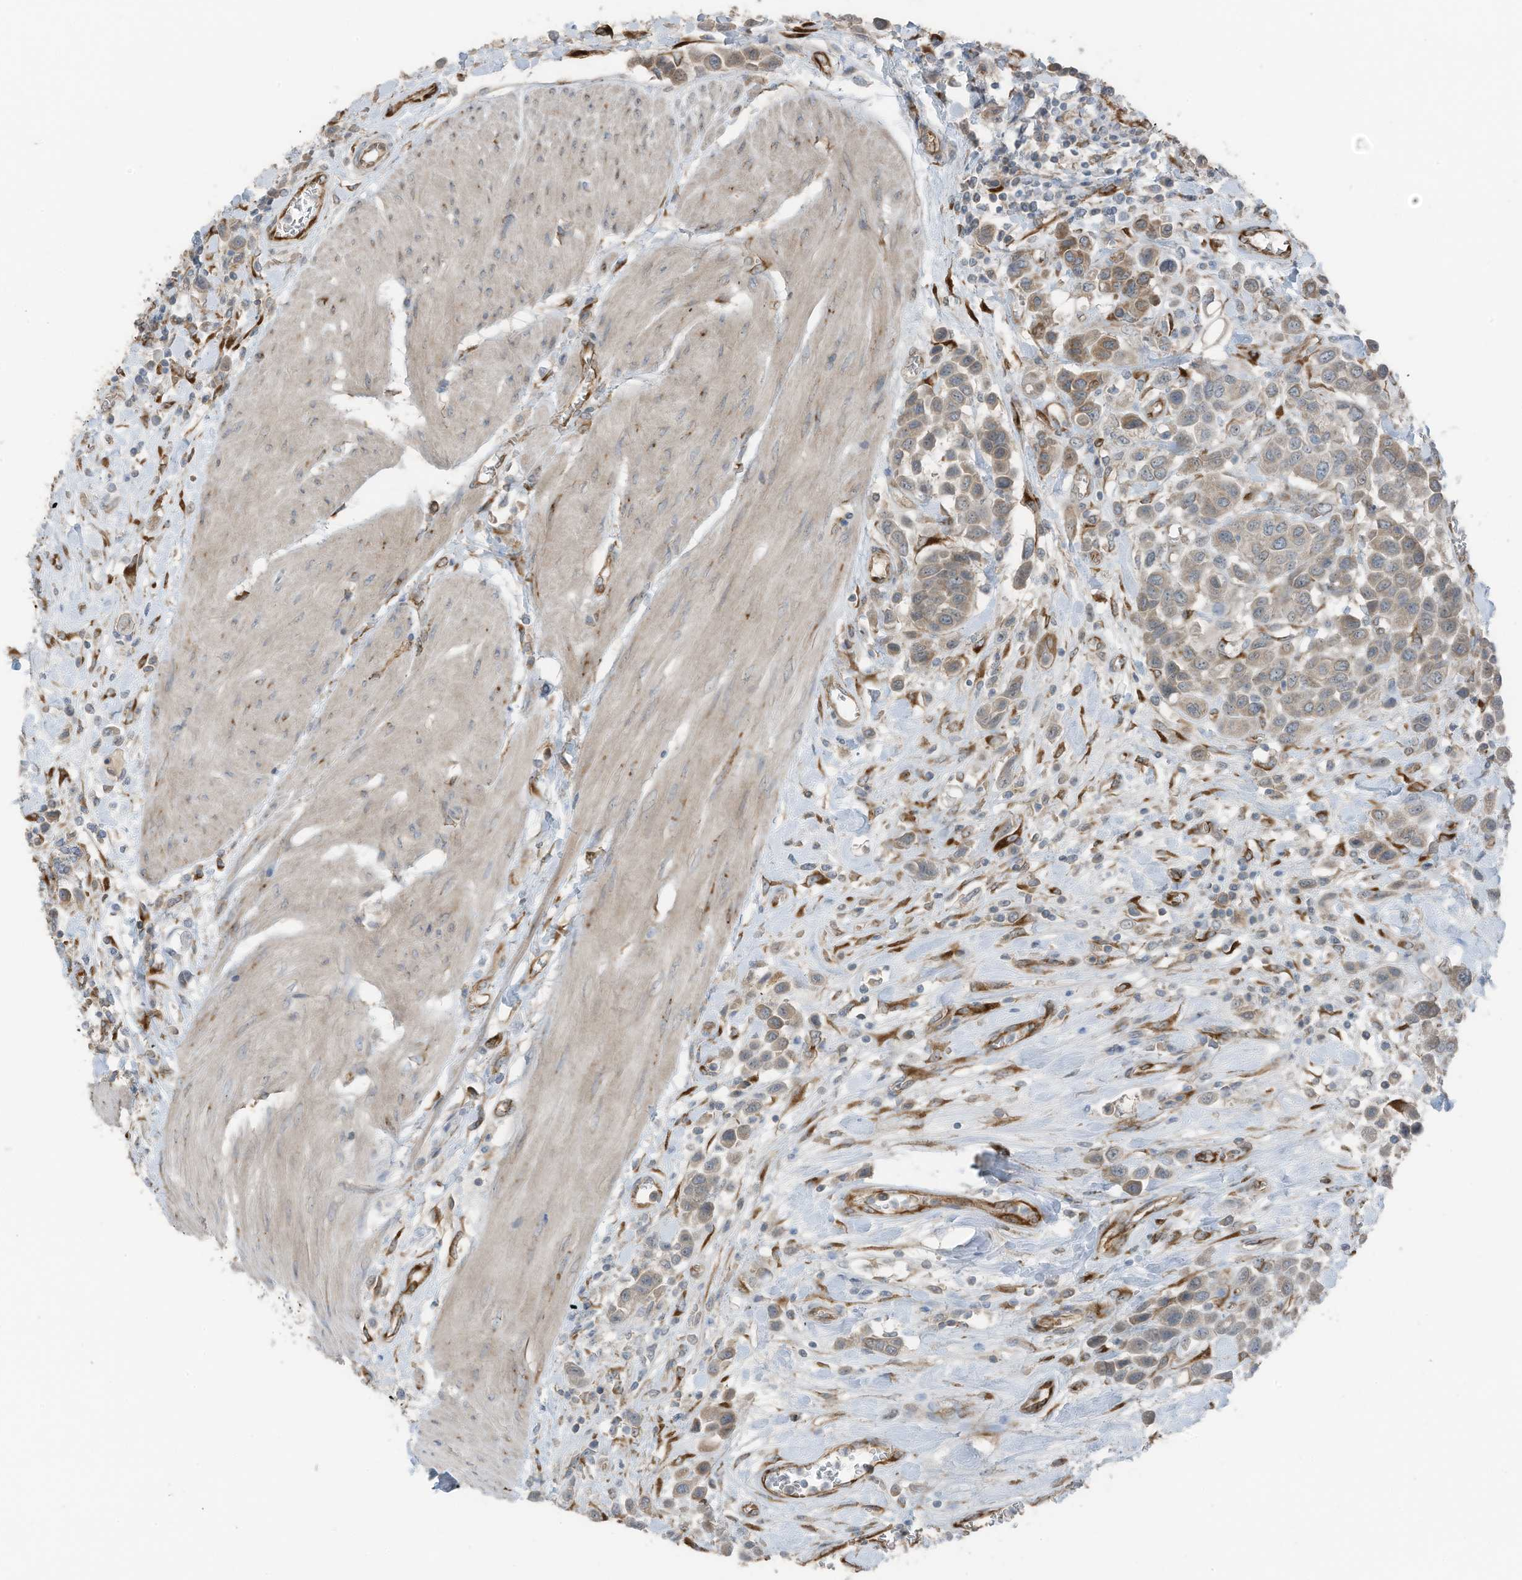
{"staining": {"intensity": "weak", "quantity": "25%-75%", "location": "cytoplasmic/membranous"}, "tissue": "urothelial cancer", "cell_type": "Tumor cells", "image_type": "cancer", "snomed": [{"axis": "morphology", "description": "Urothelial carcinoma, High grade"}, {"axis": "topography", "description": "Urinary bladder"}], "caption": "Human urothelial cancer stained for a protein (brown) displays weak cytoplasmic/membranous positive expression in about 25%-75% of tumor cells.", "gene": "ARHGEF33", "patient": {"sex": "male", "age": 50}}